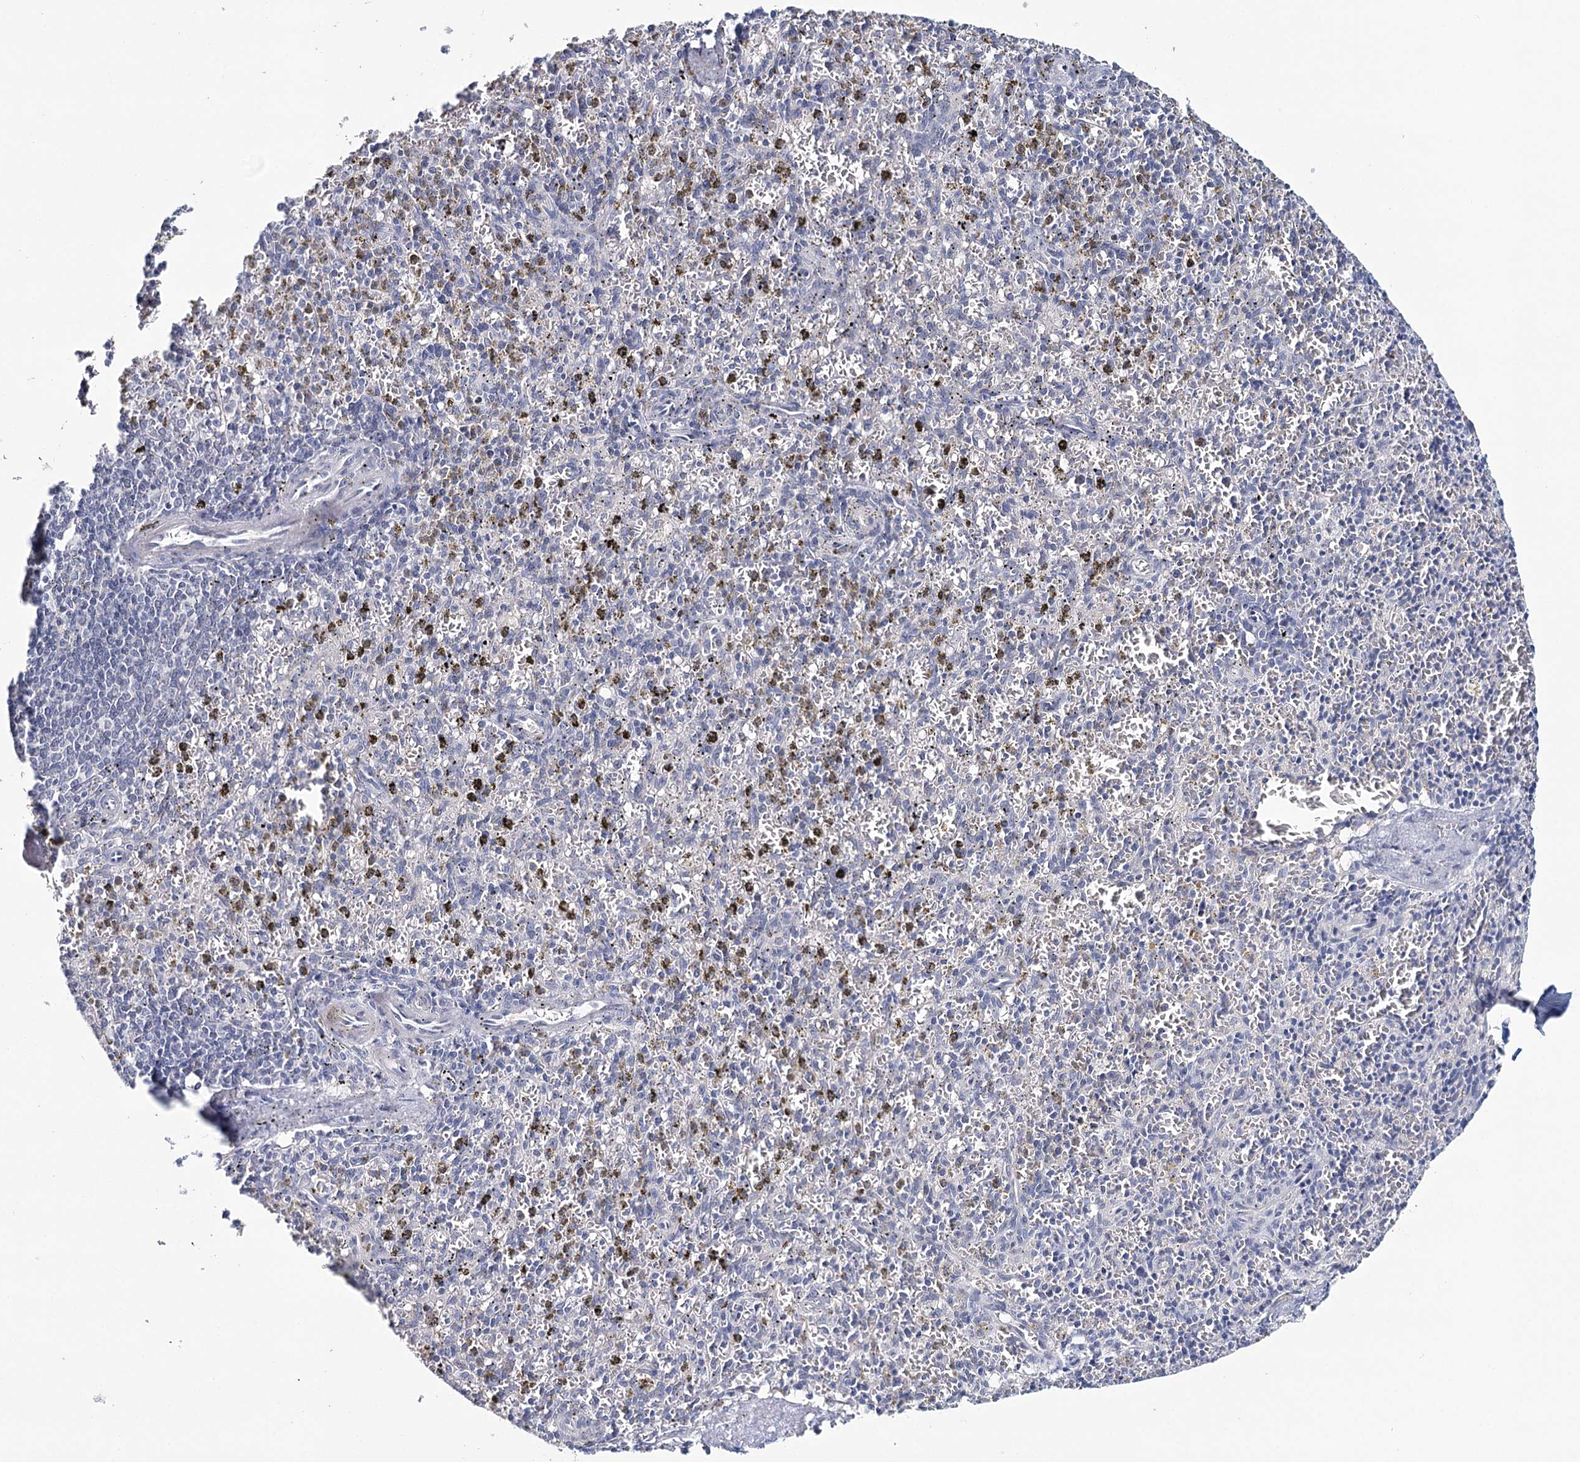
{"staining": {"intensity": "negative", "quantity": "none", "location": "none"}, "tissue": "spleen", "cell_type": "Cells in red pulp", "image_type": "normal", "snomed": [{"axis": "morphology", "description": "Normal tissue, NOS"}, {"axis": "topography", "description": "Spleen"}], "caption": "DAB immunohistochemical staining of benign human spleen displays no significant positivity in cells in red pulp. (Stains: DAB immunohistochemistry (IHC) with hematoxylin counter stain, Microscopy: brightfield microscopy at high magnification).", "gene": "HSPA4L", "patient": {"sex": "male", "age": 72}}